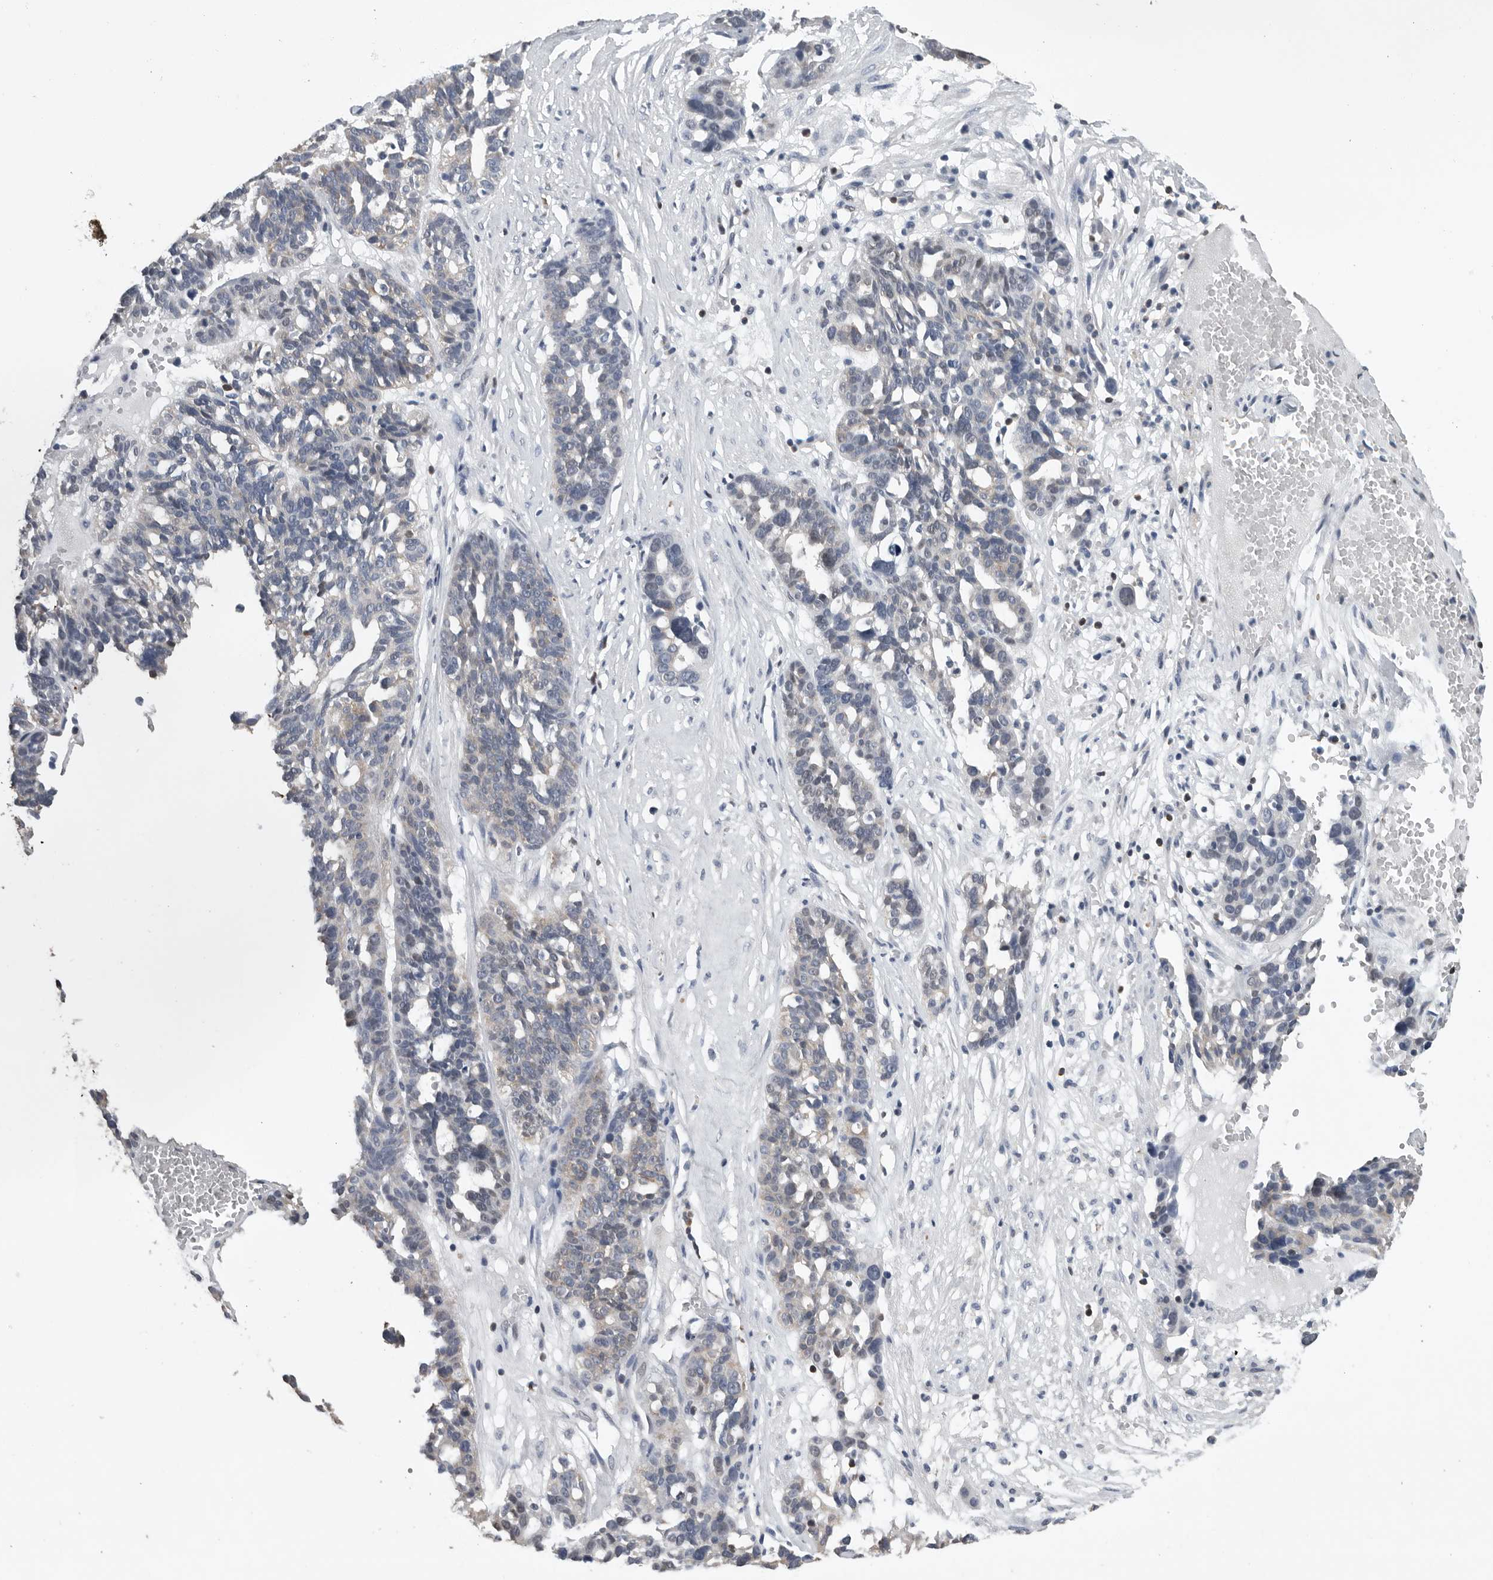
{"staining": {"intensity": "negative", "quantity": "none", "location": "none"}, "tissue": "ovarian cancer", "cell_type": "Tumor cells", "image_type": "cancer", "snomed": [{"axis": "morphology", "description": "Cystadenocarcinoma, serous, NOS"}, {"axis": "topography", "description": "Ovary"}], "caption": "This is an immunohistochemistry histopathology image of ovarian serous cystadenocarcinoma. There is no positivity in tumor cells.", "gene": "PDCD4", "patient": {"sex": "female", "age": 59}}